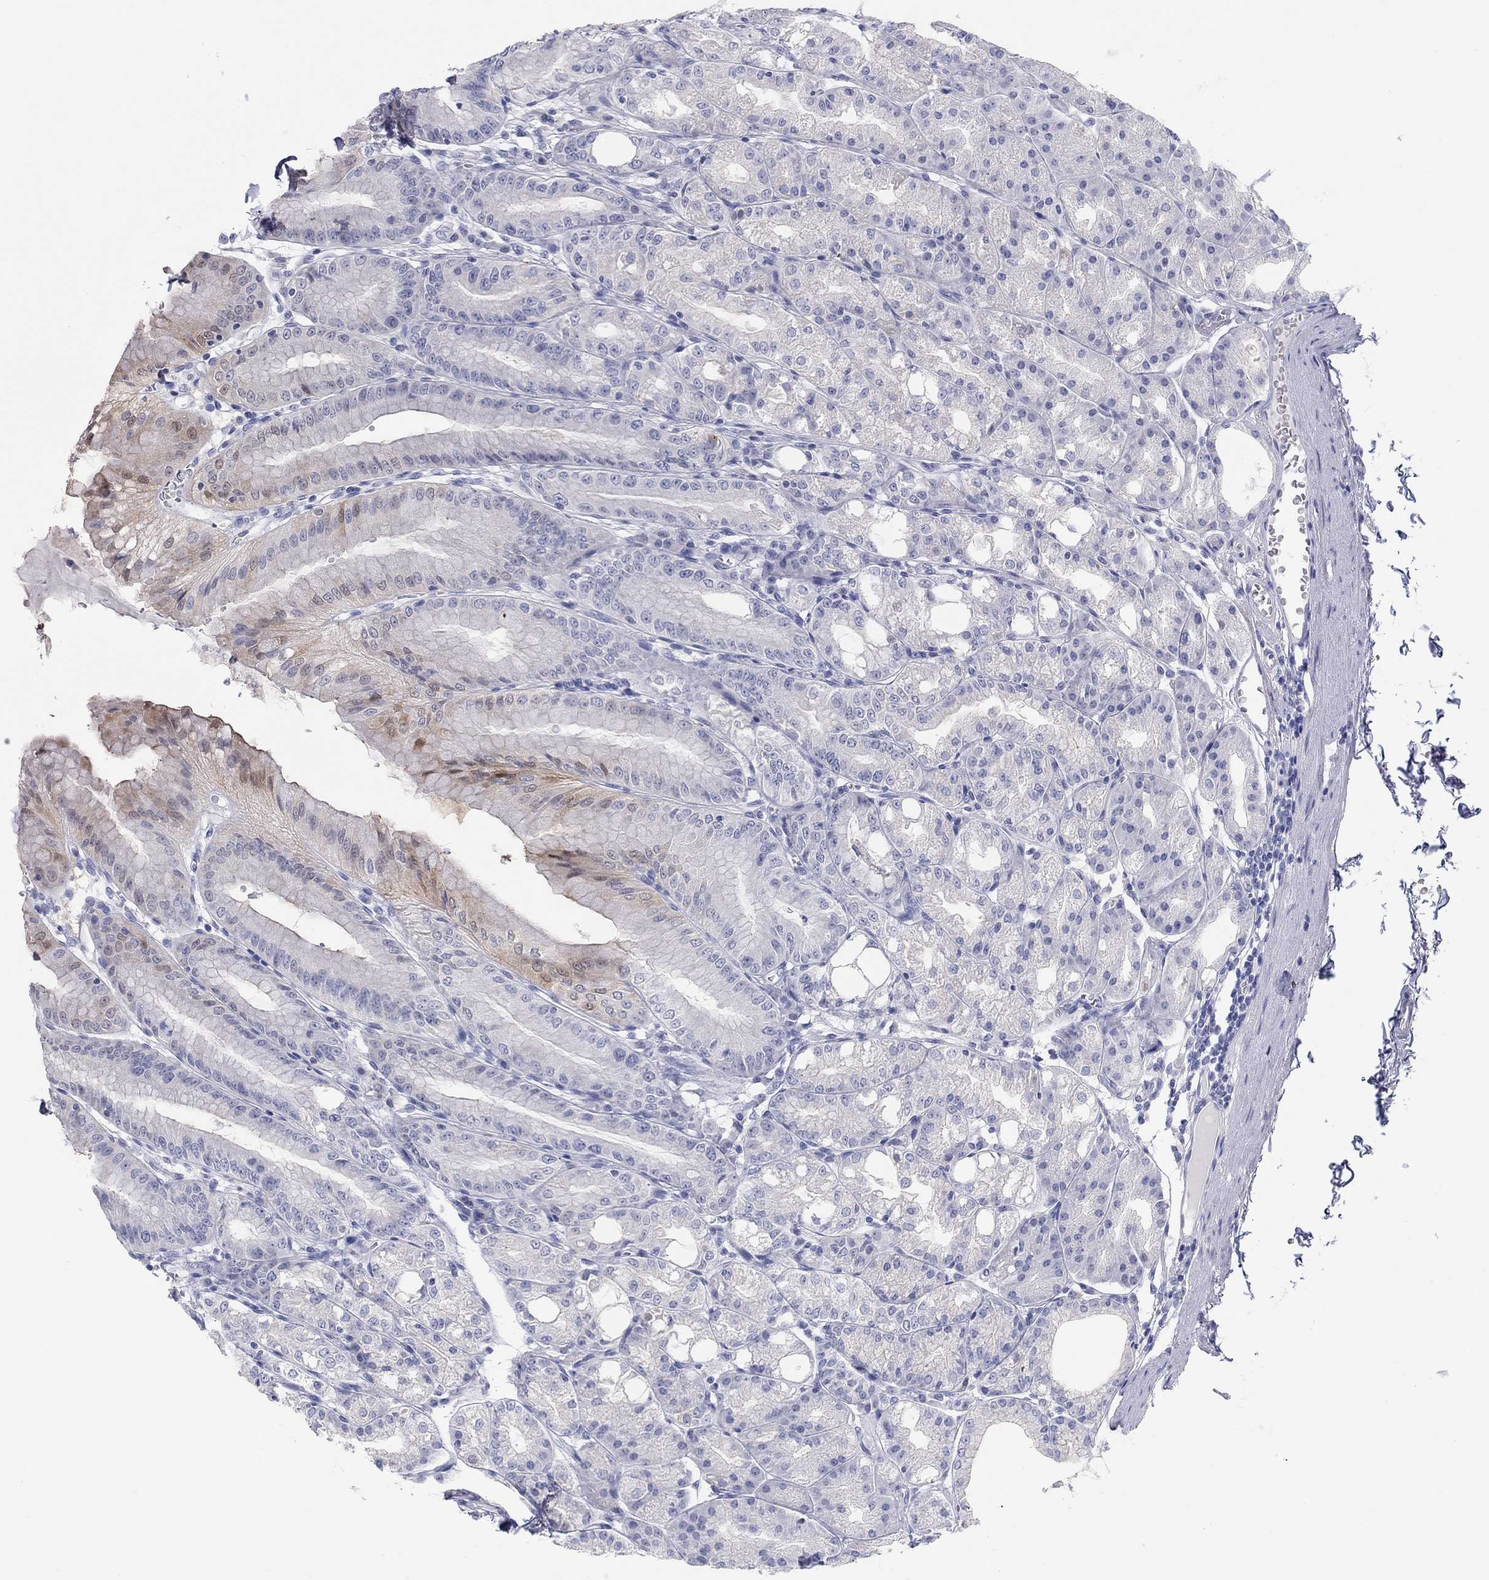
{"staining": {"intensity": "weak", "quantity": "<25%", "location": "cytoplasmic/membranous"}, "tissue": "stomach", "cell_type": "Glandular cells", "image_type": "normal", "snomed": [{"axis": "morphology", "description": "Normal tissue, NOS"}, {"axis": "topography", "description": "Stomach"}], "caption": "Immunohistochemistry (IHC) micrograph of unremarkable stomach: stomach stained with DAB (3,3'-diaminobenzidine) reveals no significant protein expression in glandular cells.", "gene": "CPNE6", "patient": {"sex": "male", "age": 71}}